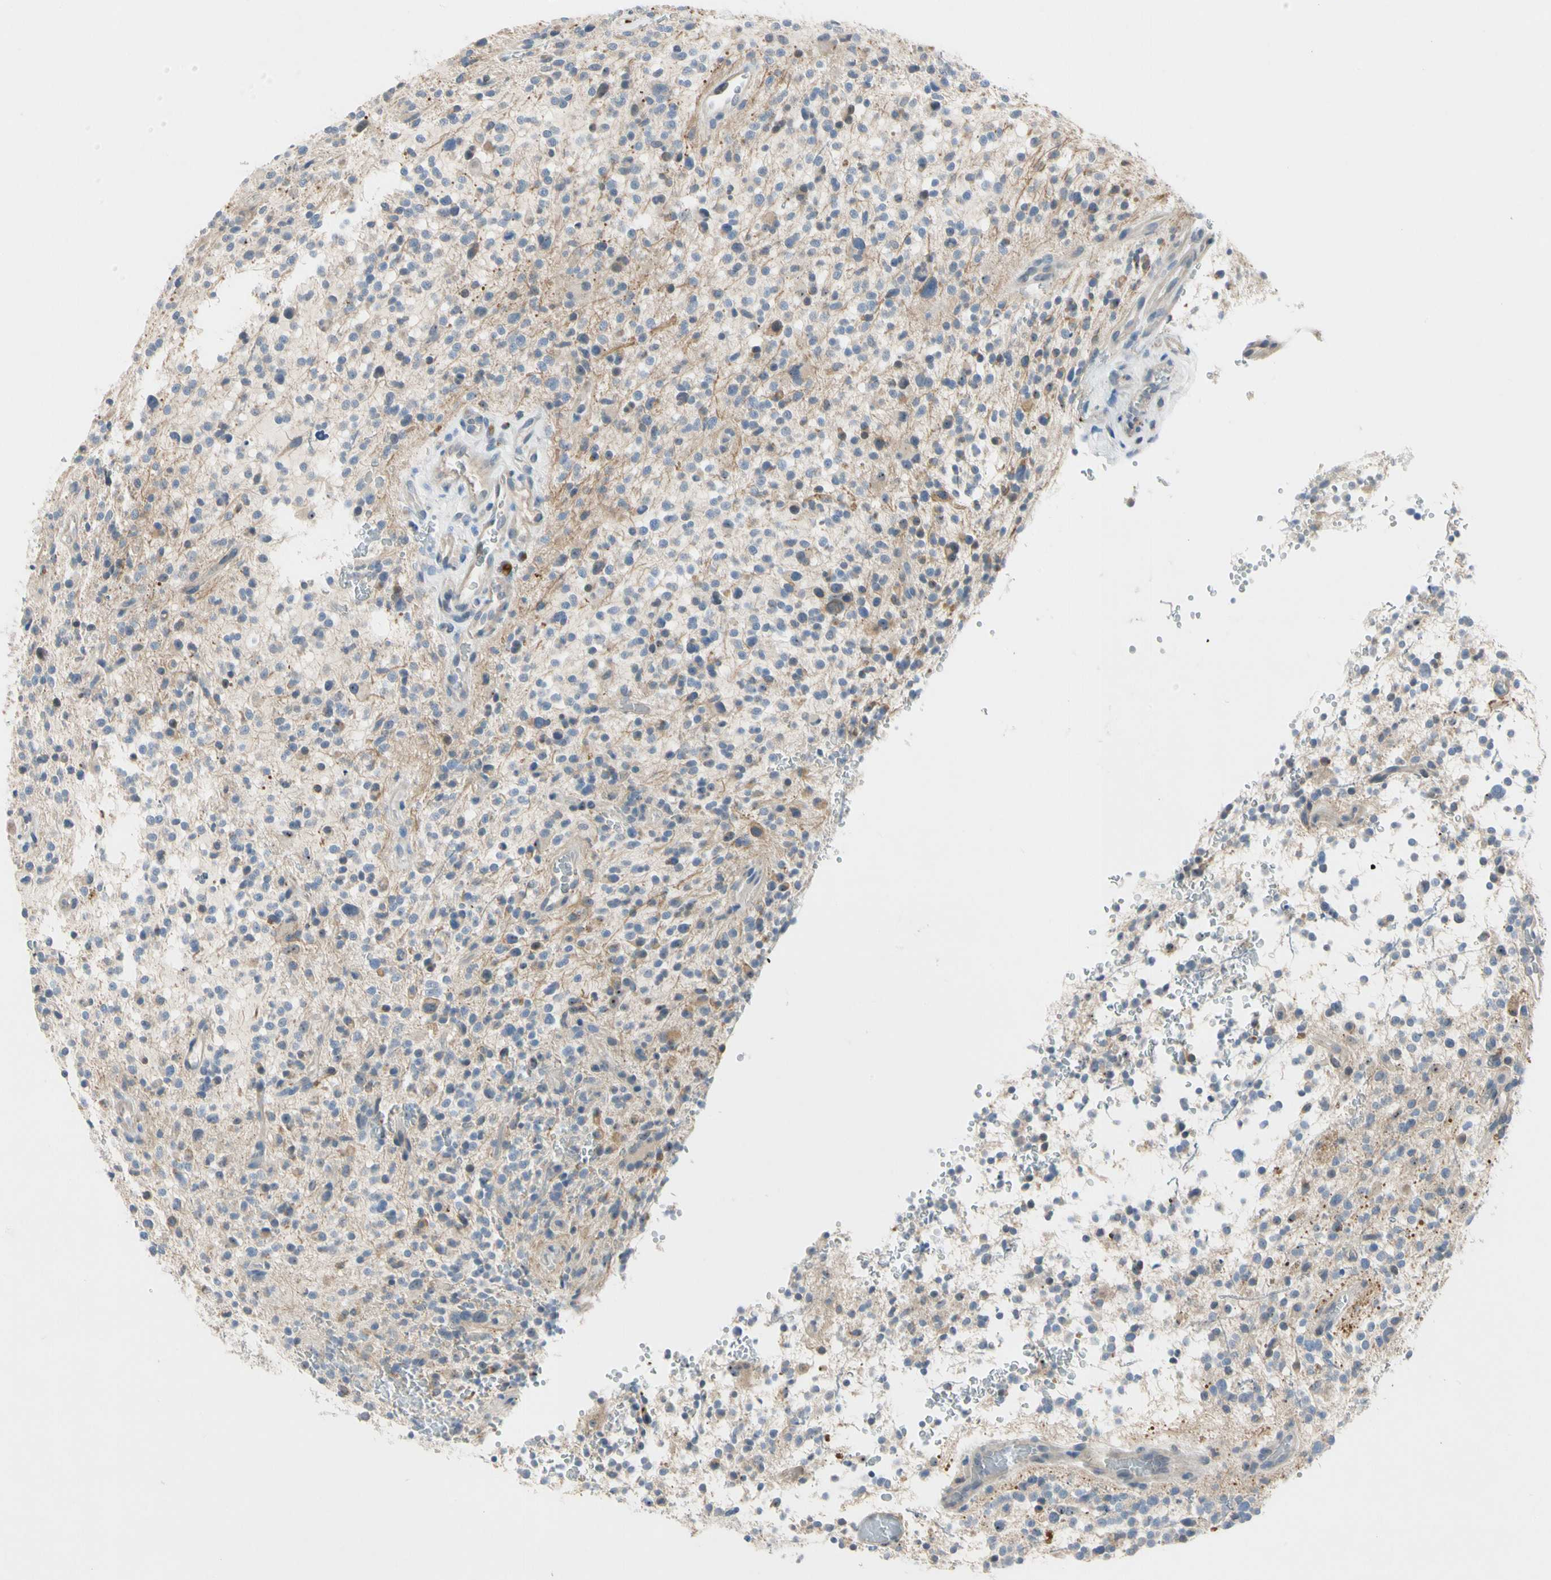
{"staining": {"intensity": "weak", "quantity": "25%-75%", "location": "cytoplasmic/membranous"}, "tissue": "glioma", "cell_type": "Tumor cells", "image_type": "cancer", "snomed": [{"axis": "morphology", "description": "Glioma, malignant, High grade"}, {"axis": "topography", "description": "Brain"}], "caption": "Human glioma stained for a protein (brown) displays weak cytoplasmic/membranous positive expression in about 25%-75% of tumor cells.", "gene": "GAS6", "patient": {"sex": "male", "age": 48}}